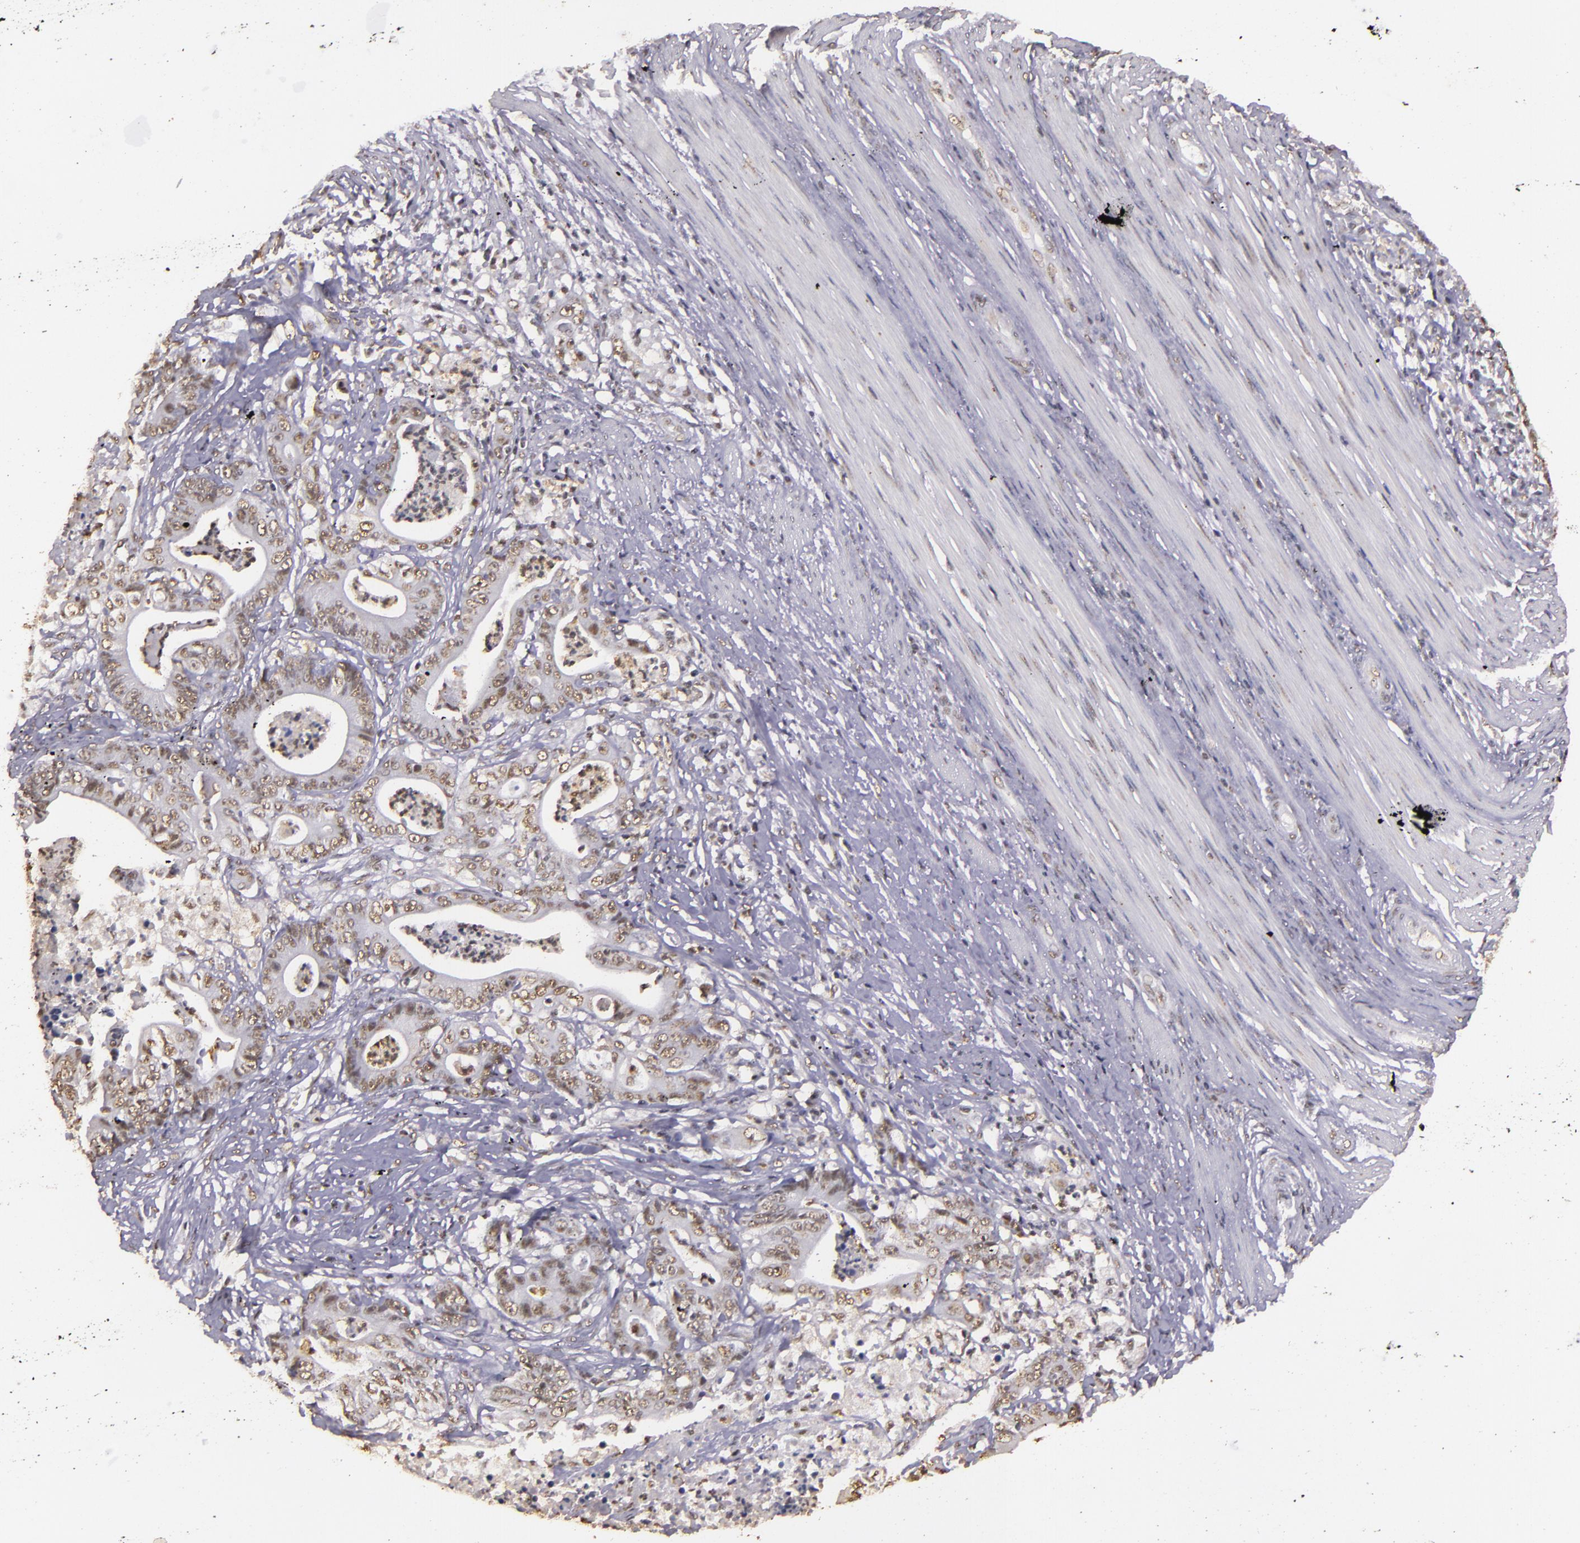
{"staining": {"intensity": "weak", "quantity": ">75%", "location": "nuclear"}, "tissue": "stomach cancer", "cell_type": "Tumor cells", "image_type": "cancer", "snomed": [{"axis": "morphology", "description": "Adenocarcinoma, NOS"}, {"axis": "topography", "description": "Stomach, lower"}], "caption": "Protein staining reveals weak nuclear expression in about >75% of tumor cells in adenocarcinoma (stomach).", "gene": "CBX3", "patient": {"sex": "female", "age": 86}}